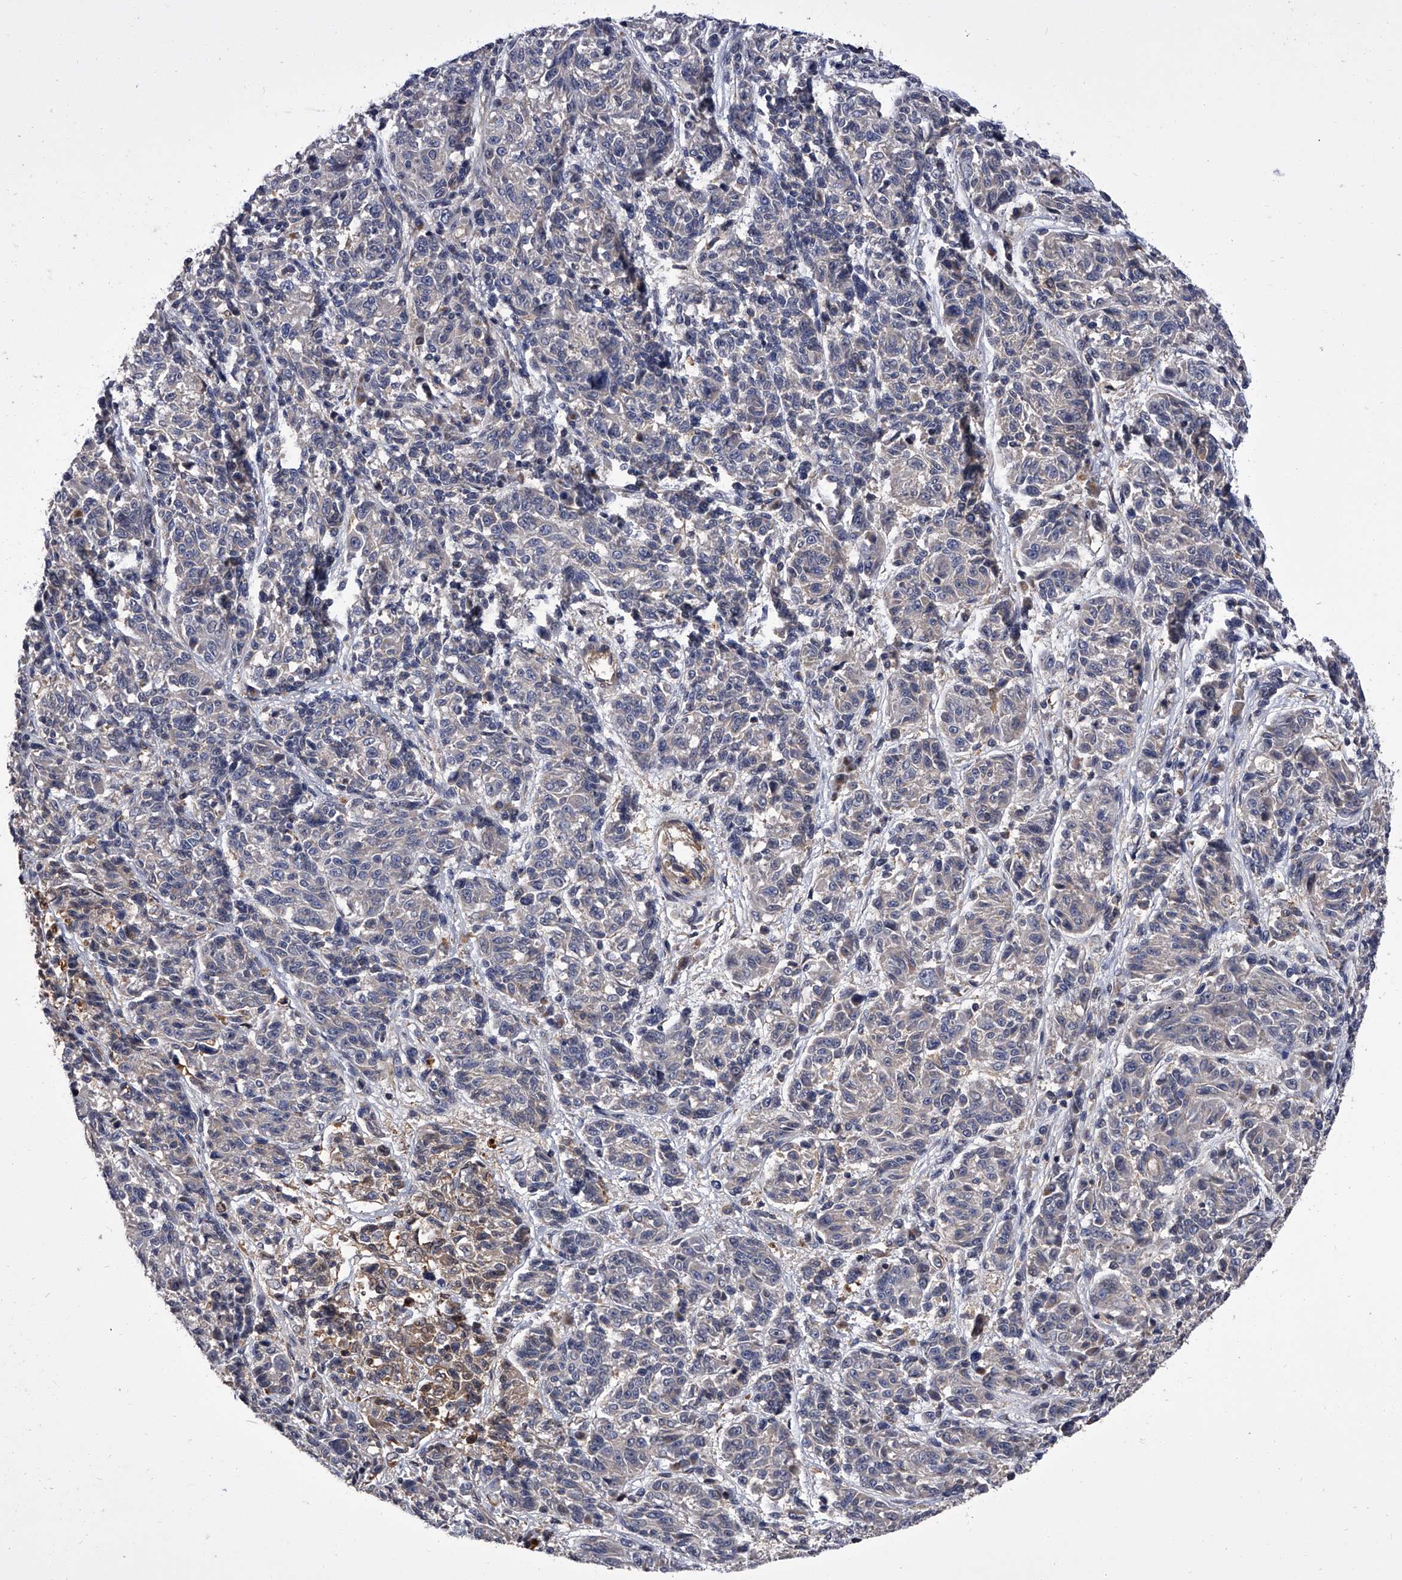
{"staining": {"intensity": "weak", "quantity": "<25%", "location": "cytoplasmic/membranous"}, "tissue": "melanoma", "cell_type": "Tumor cells", "image_type": "cancer", "snomed": [{"axis": "morphology", "description": "Malignant melanoma, NOS"}, {"axis": "topography", "description": "Skin"}], "caption": "The photomicrograph demonstrates no staining of tumor cells in melanoma.", "gene": "STK36", "patient": {"sex": "male", "age": 53}}